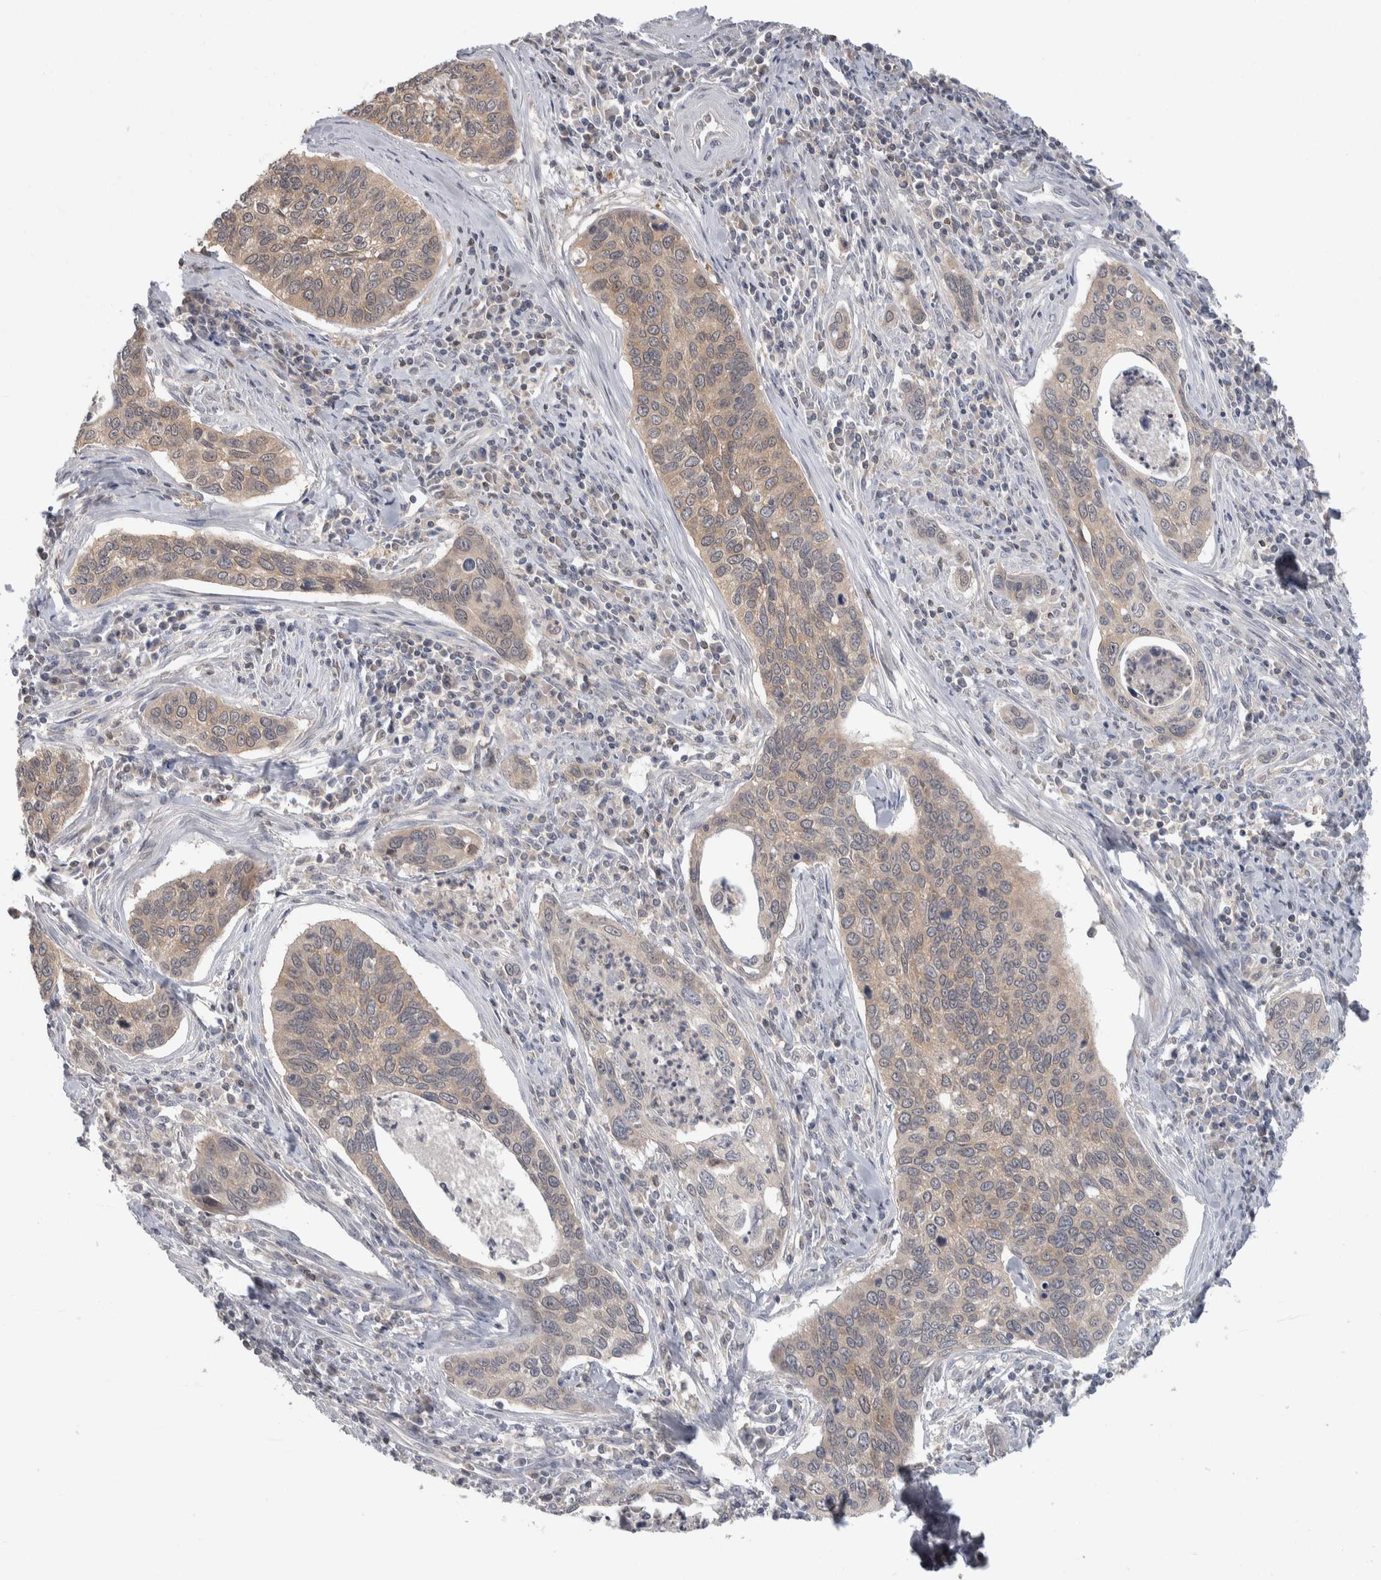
{"staining": {"intensity": "weak", "quantity": ">75%", "location": "cytoplasmic/membranous"}, "tissue": "cervical cancer", "cell_type": "Tumor cells", "image_type": "cancer", "snomed": [{"axis": "morphology", "description": "Squamous cell carcinoma, NOS"}, {"axis": "topography", "description": "Cervix"}], "caption": "Cervical cancer tissue exhibits weak cytoplasmic/membranous staining in about >75% of tumor cells, visualized by immunohistochemistry.", "gene": "HTATIP2", "patient": {"sex": "female", "age": 53}}